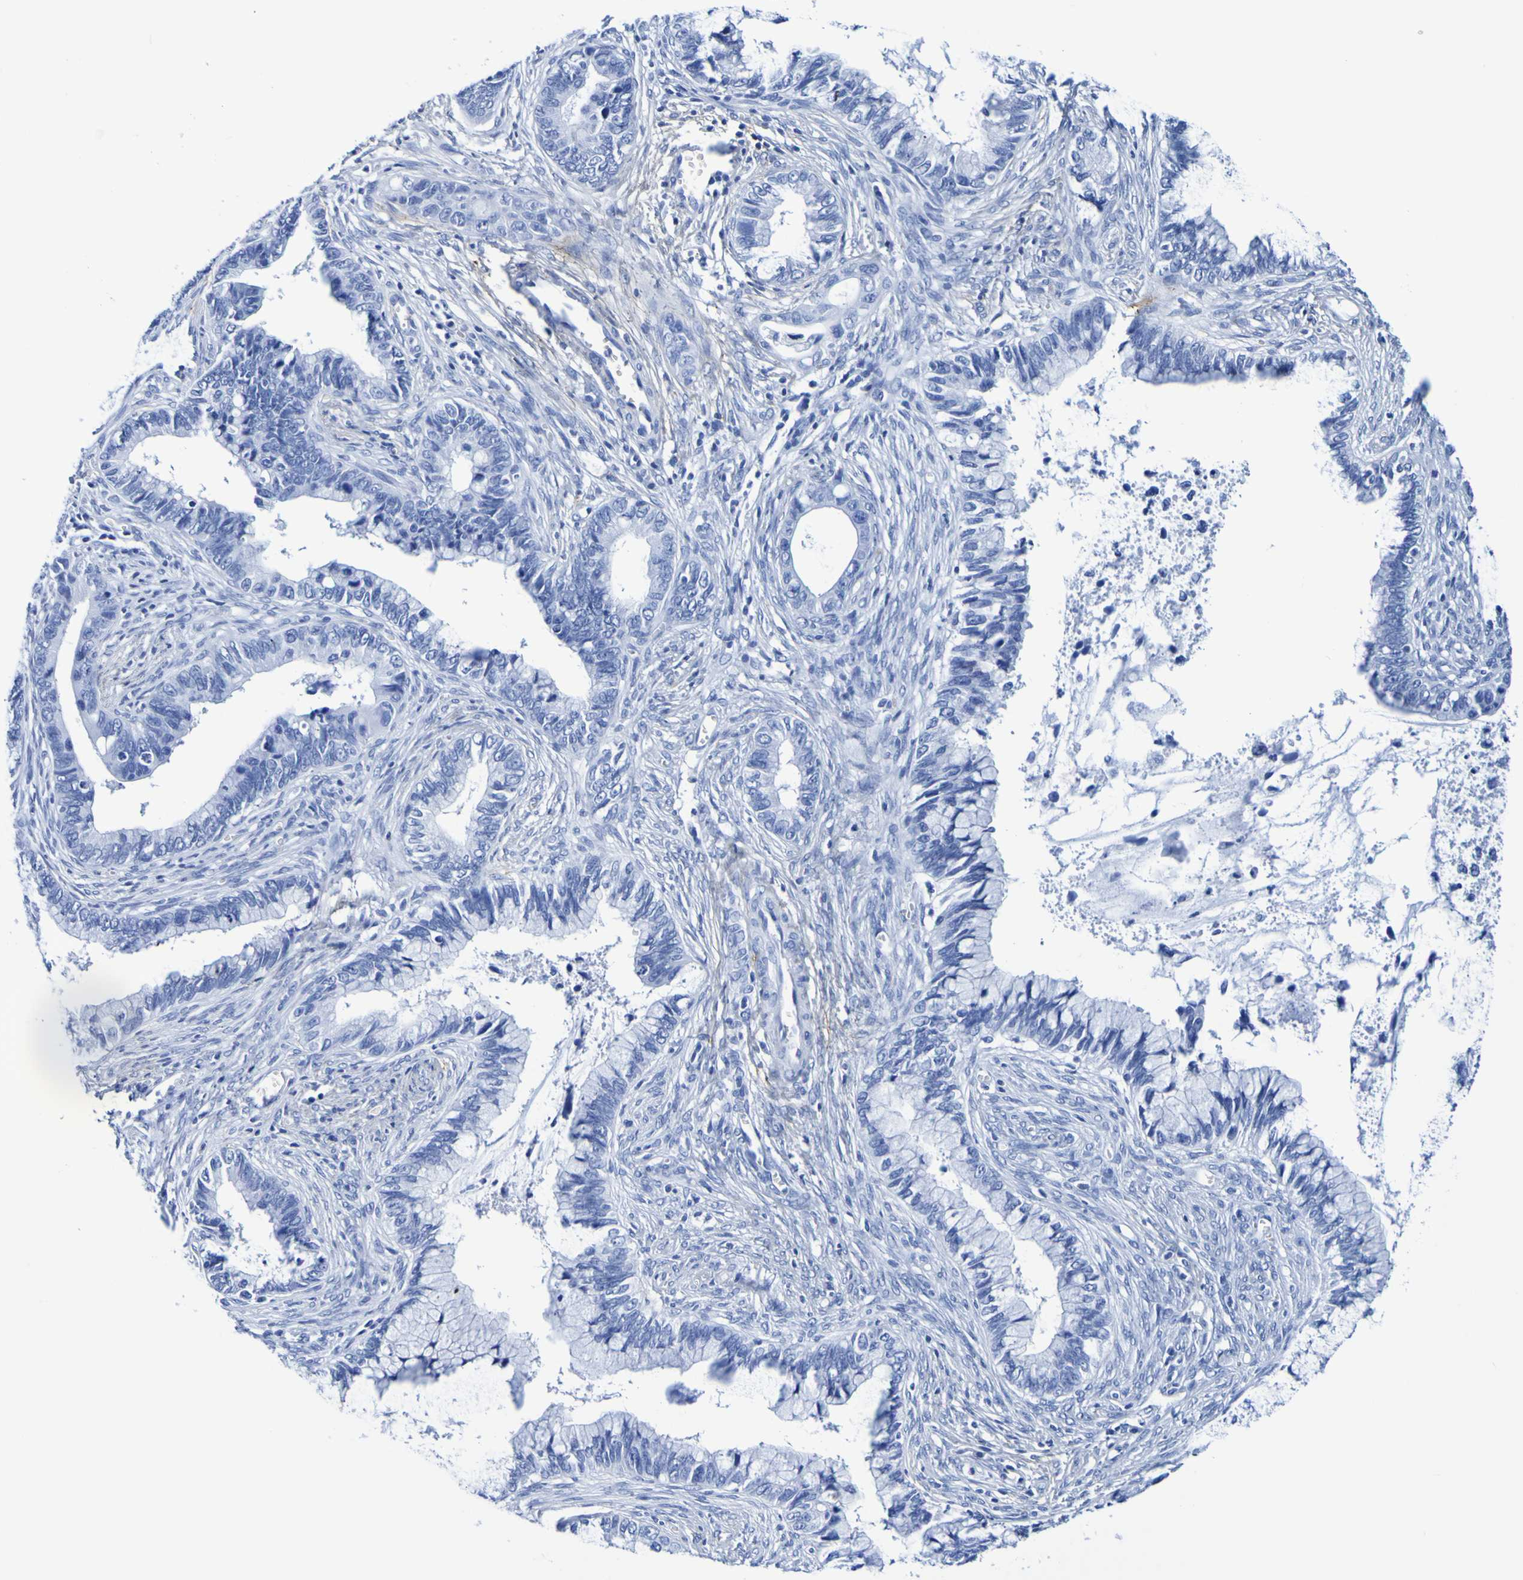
{"staining": {"intensity": "negative", "quantity": "none", "location": "none"}, "tissue": "cervical cancer", "cell_type": "Tumor cells", "image_type": "cancer", "snomed": [{"axis": "morphology", "description": "Adenocarcinoma, NOS"}, {"axis": "topography", "description": "Cervix"}], "caption": "Cervical cancer was stained to show a protein in brown. There is no significant positivity in tumor cells.", "gene": "DPEP1", "patient": {"sex": "female", "age": 44}}